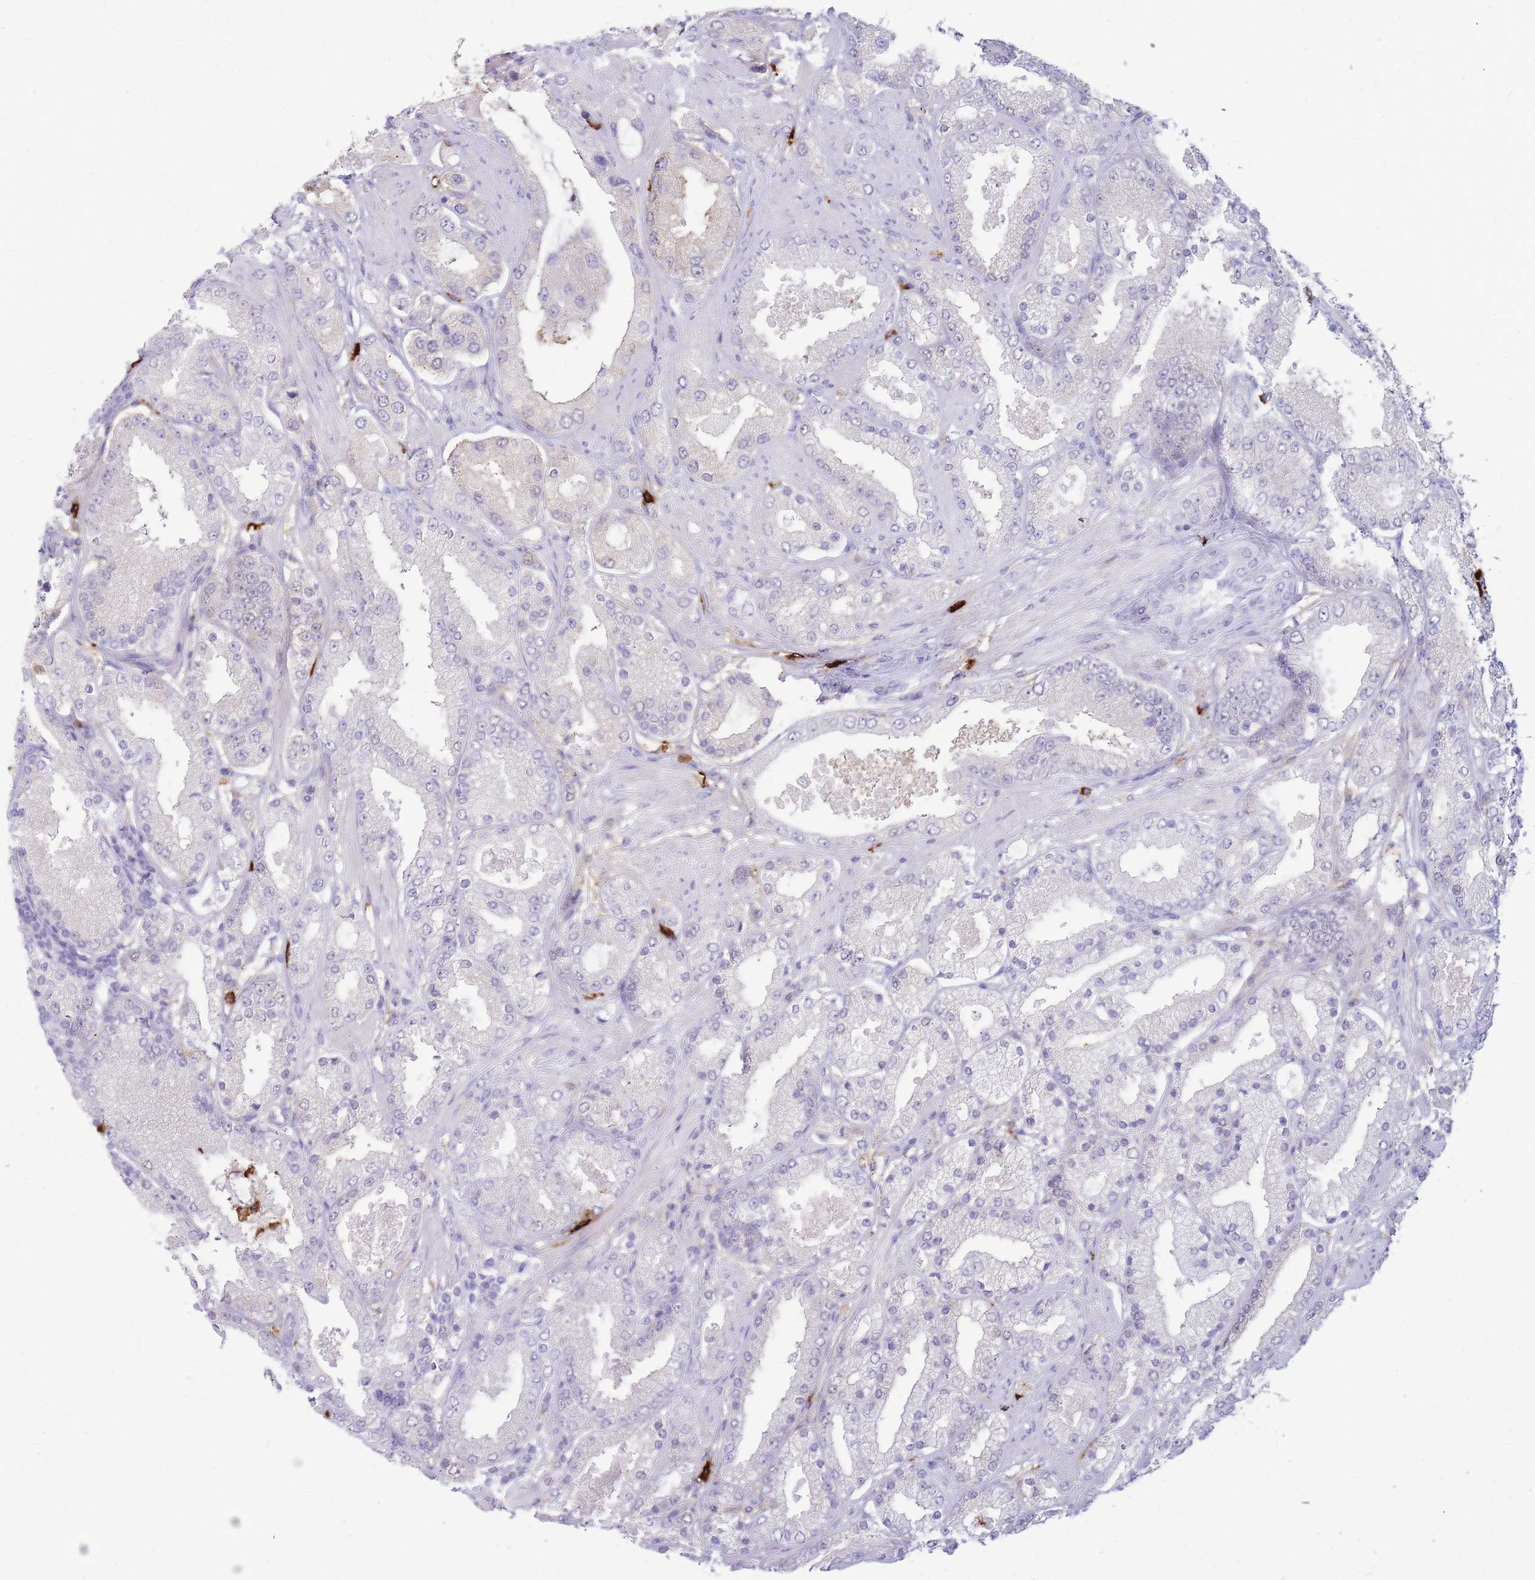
{"staining": {"intensity": "negative", "quantity": "none", "location": "none"}, "tissue": "prostate cancer", "cell_type": "Tumor cells", "image_type": "cancer", "snomed": [{"axis": "morphology", "description": "Adenocarcinoma, High grade"}, {"axis": "topography", "description": "Prostate"}], "caption": "An immunohistochemistry (IHC) micrograph of prostate high-grade adenocarcinoma is shown. There is no staining in tumor cells of prostate high-grade adenocarcinoma. (DAB immunohistochemistry with hematoxylin counter stain).", "gene": "TPSAB1", "patient": {"sex": "male", "age": 68}}